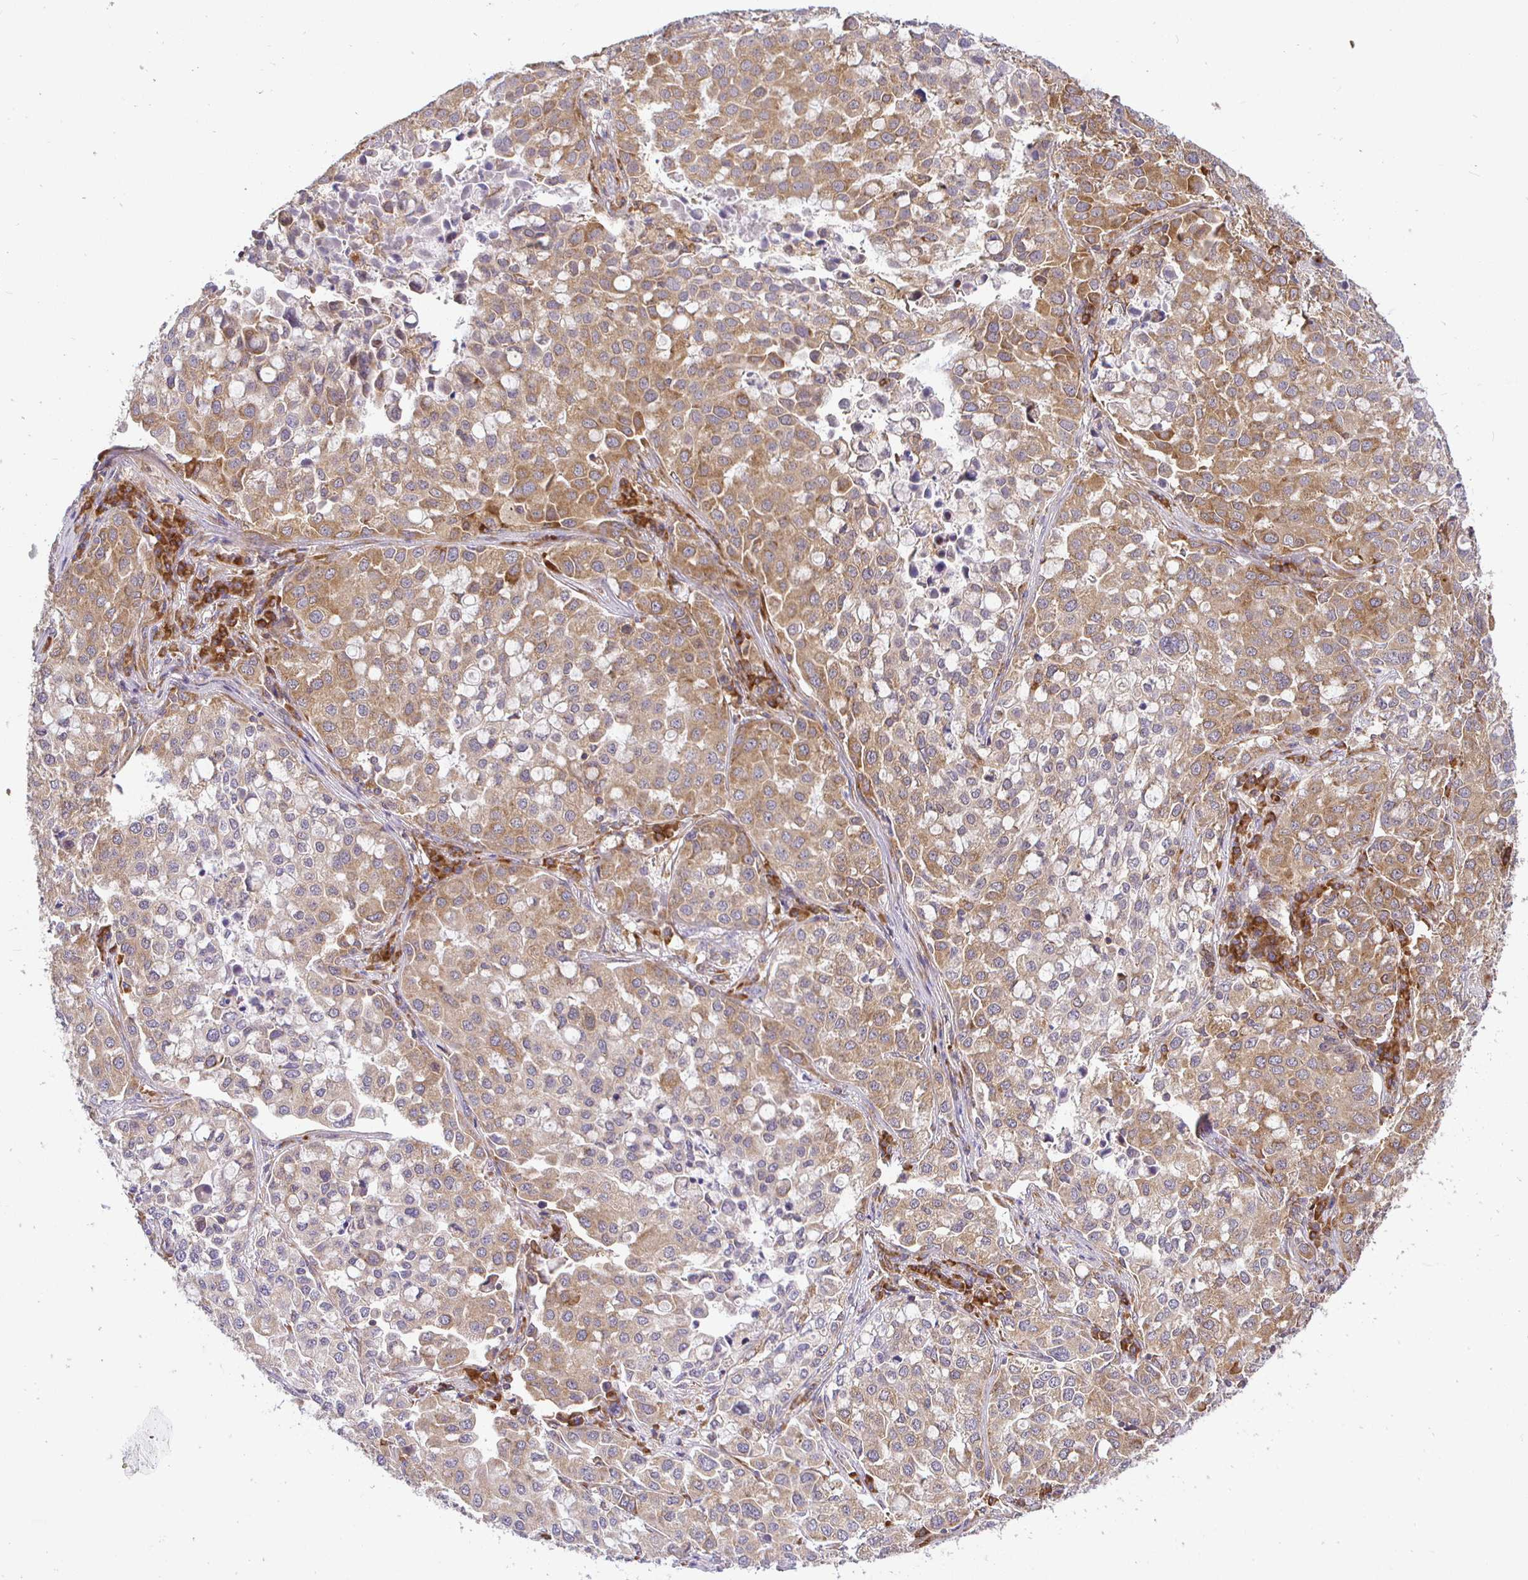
{"staining": {"intensity": "moderate", "quantity": "25%-75%", "location": "cytoplasmic/membranous"}, "tissue": "lung cancer", "cell_type": "Tumor cells", "image_type": "cancer", "snomed": [{"axis": "morphology", "description": "Adenocarcinoma, NOS"}, {"axis": "morphology", "description": "Adenocarcinoma, metastatic, NOS"}, {"axis": "topography", "description": "Lymph node"}, {"axis": "topography", "description": "Lung"}], "caption": "Protein expression analysis of metastatic adenocarcinoma (lung) demonstrates moderate cytoplasmic/membranous staining in about 25%-75% of tumor cells.", "gene": "IRAK1", "patient": {"sex": "female", "age": 65}}